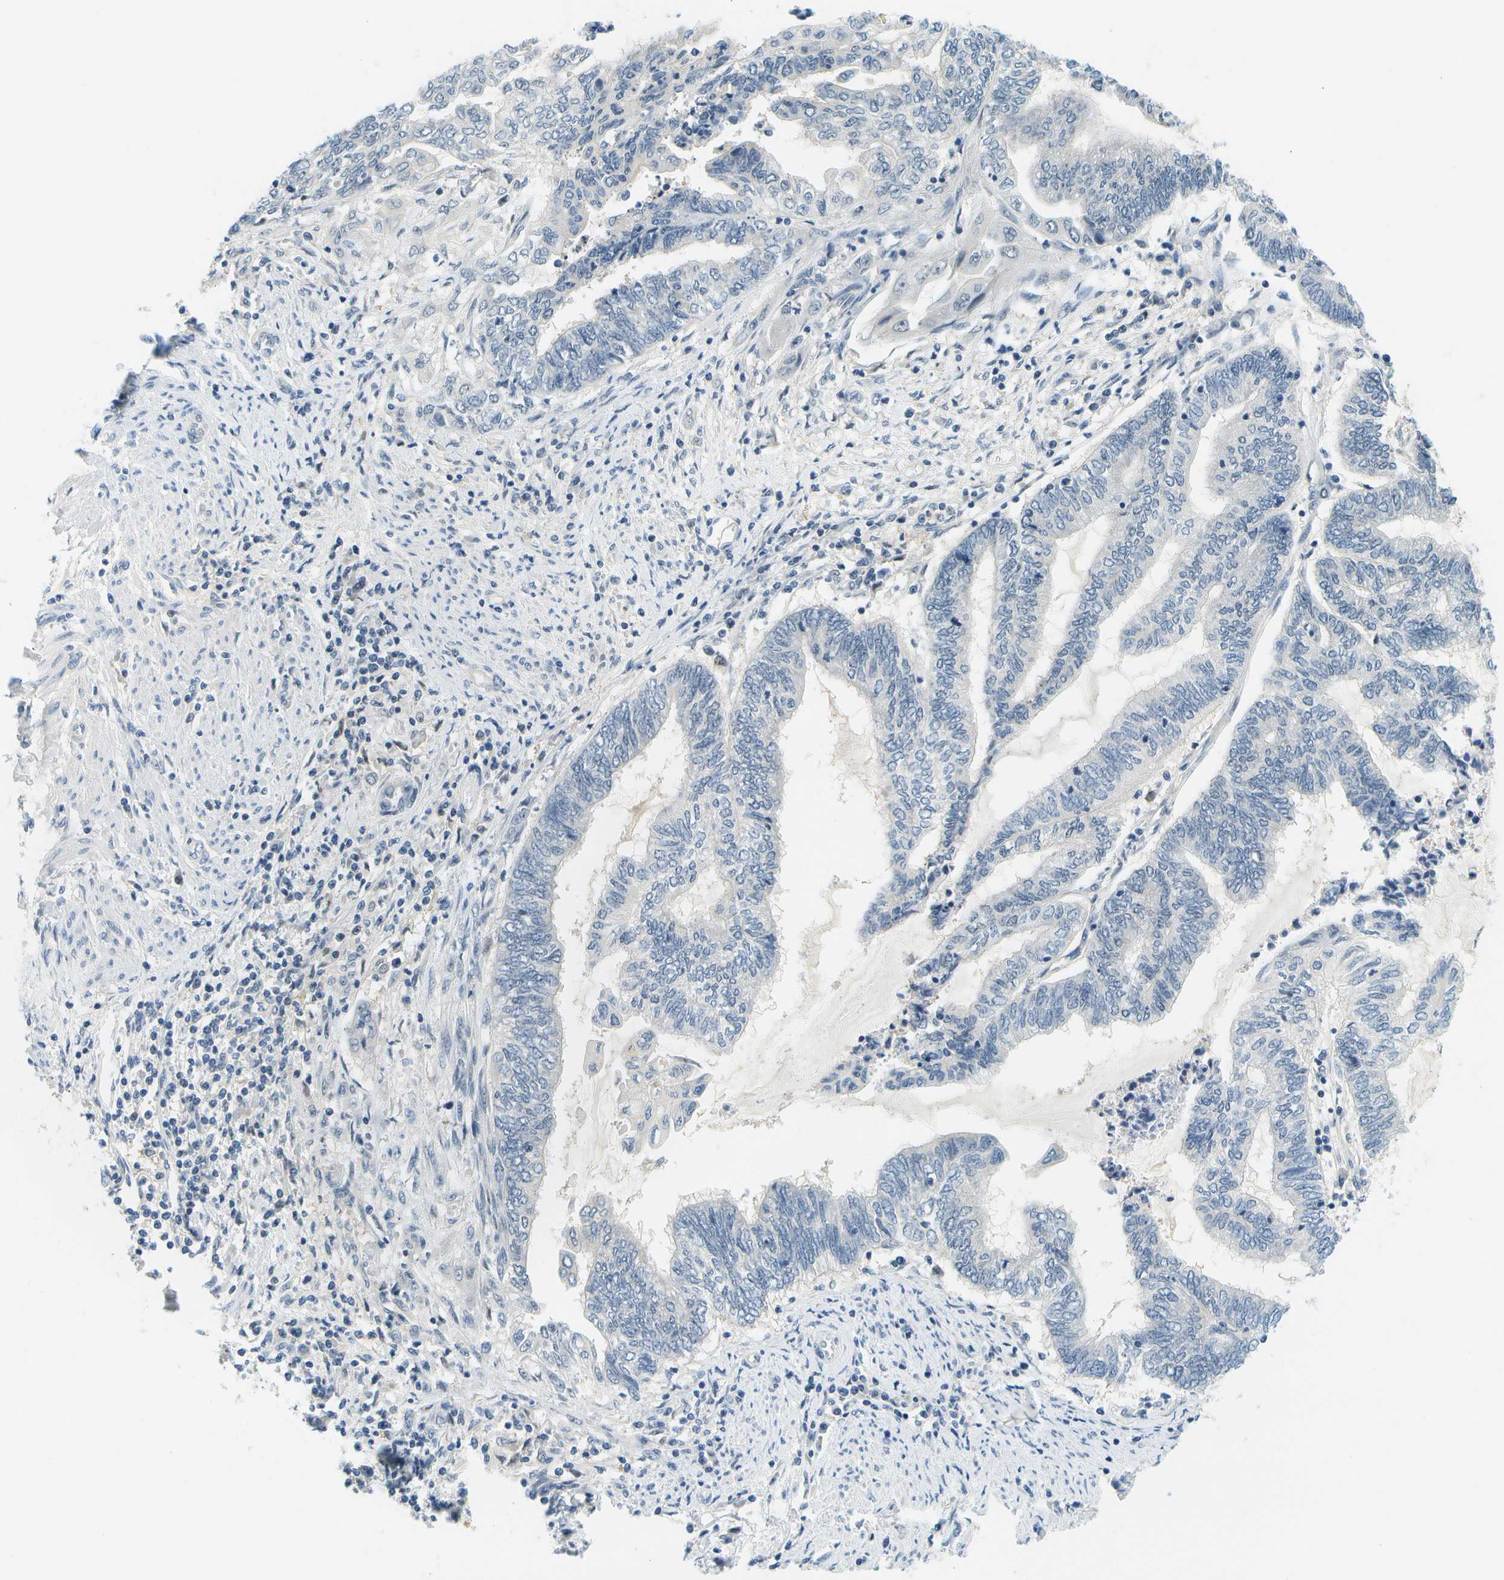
{"staining": {"intensity": "negative", "quantity": "none", "location": "none"}, "tissue": "endometrial cancer", "cell_type": "Tumor cells", "image_type": "cancer", "snomed": [{"axis": "morphology", "description": "Adenocarcinoma, NOS"}, {"axis": "topography", "description": "Uterus"}, {"axis": "topography", "description": "Endometrium"}], "caption": "IHC of human endometrial cancer shows no expression in tumor cells.", "gene": "RASGRP2", "patient": {"sex": "female", "age": 70}}